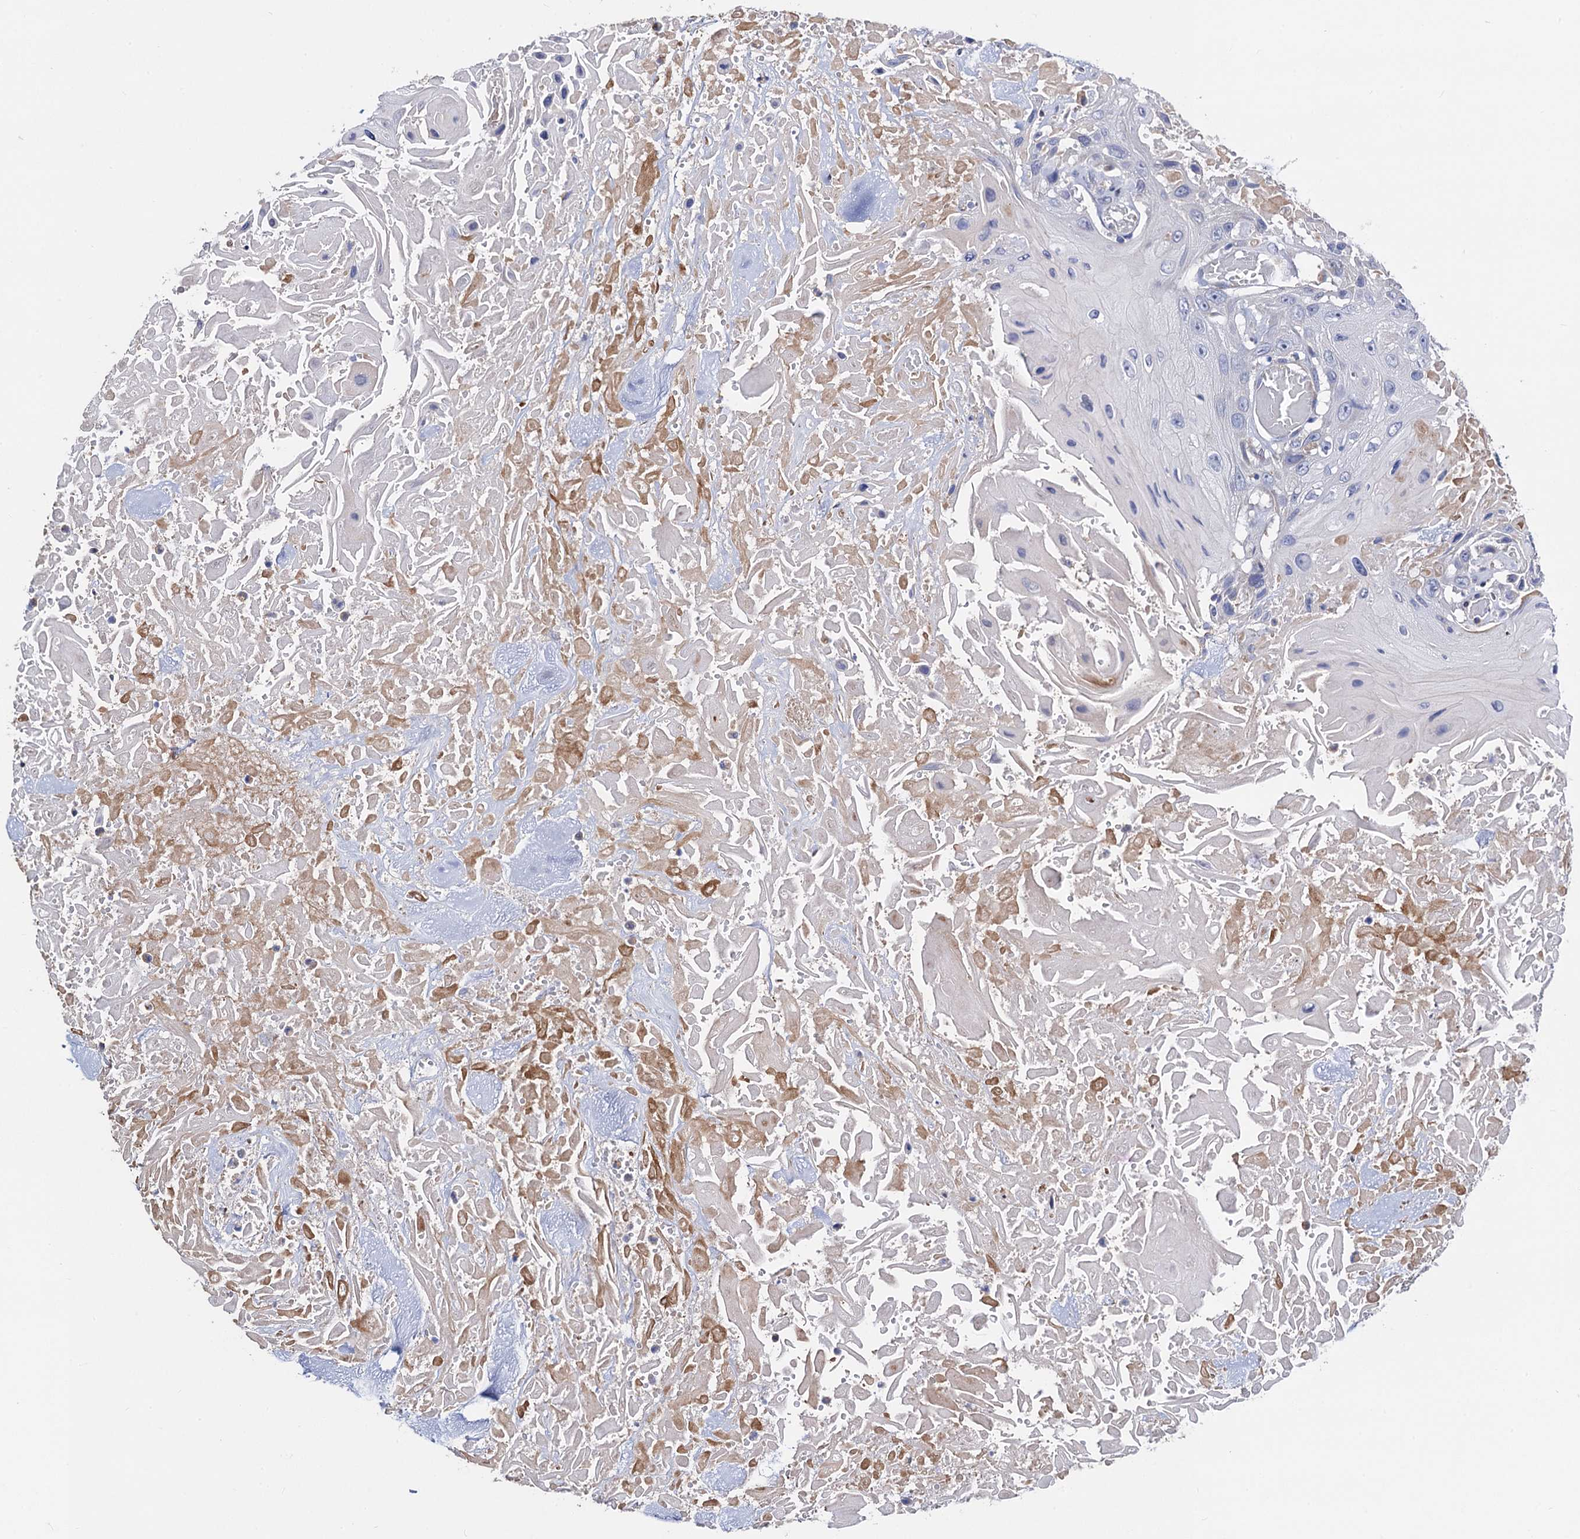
{"staining": {"intensity": "negative", "quantity": "none", "location": "none"}, "tissue": "head and neck cancer", "cell_type": "Tumor cells", "image_type": "cancer", "snomed": [{"axis": "morphology", "description": "Squamous cell carcinoma, NOS"}, {"axis": "topography", "description": "Head-Neck"}], "caption": "Protein analysis of head and neck cancer (squamous cell carcinoma) demonstrates no significant positivity in tumor cells.", "gene": "FREM3", "patient": {"sex": "male", "age": 81}}